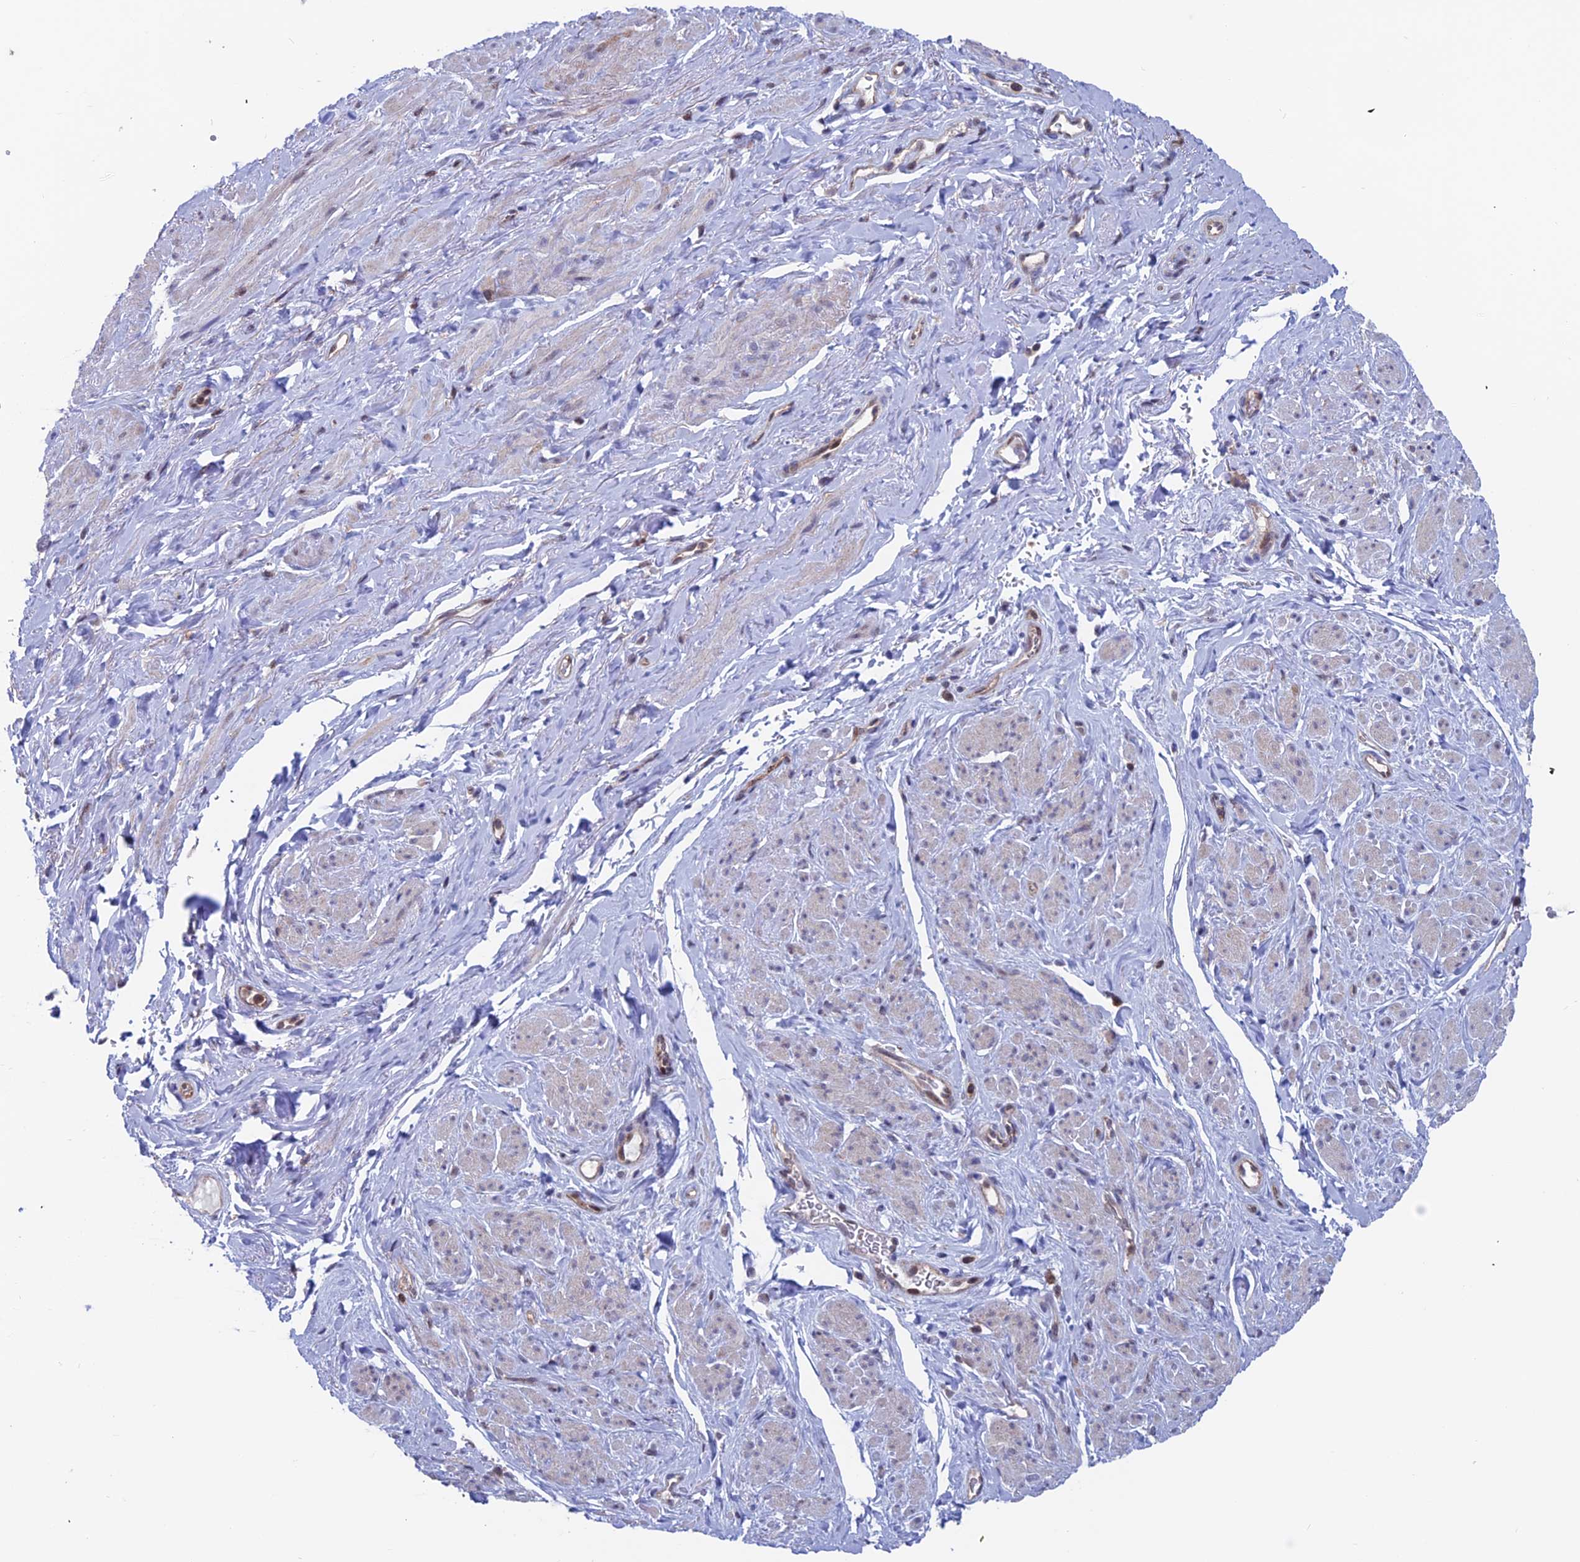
{"staining": {"intensity": "negative", "quantity": "none", "location": "none"}, "tissue": "smooth muscle", "cell_type": "Smooth muscle cells", "image_type": "normal", "snomed": [{"axis": "morphology", "description": "Normal tissue, NOS"}, {"axis": "topography", "description": "Smooth muscle"}, {"axis": "topography", "description": "Peripheral nerve tissue"}], "caption": "Smooth muscle cells show no significant positivity in normal smooth muscle. Nuclei are stained in blue.", "gene": "IGBP1", "patient": {"sex": "male", "age": 69}}